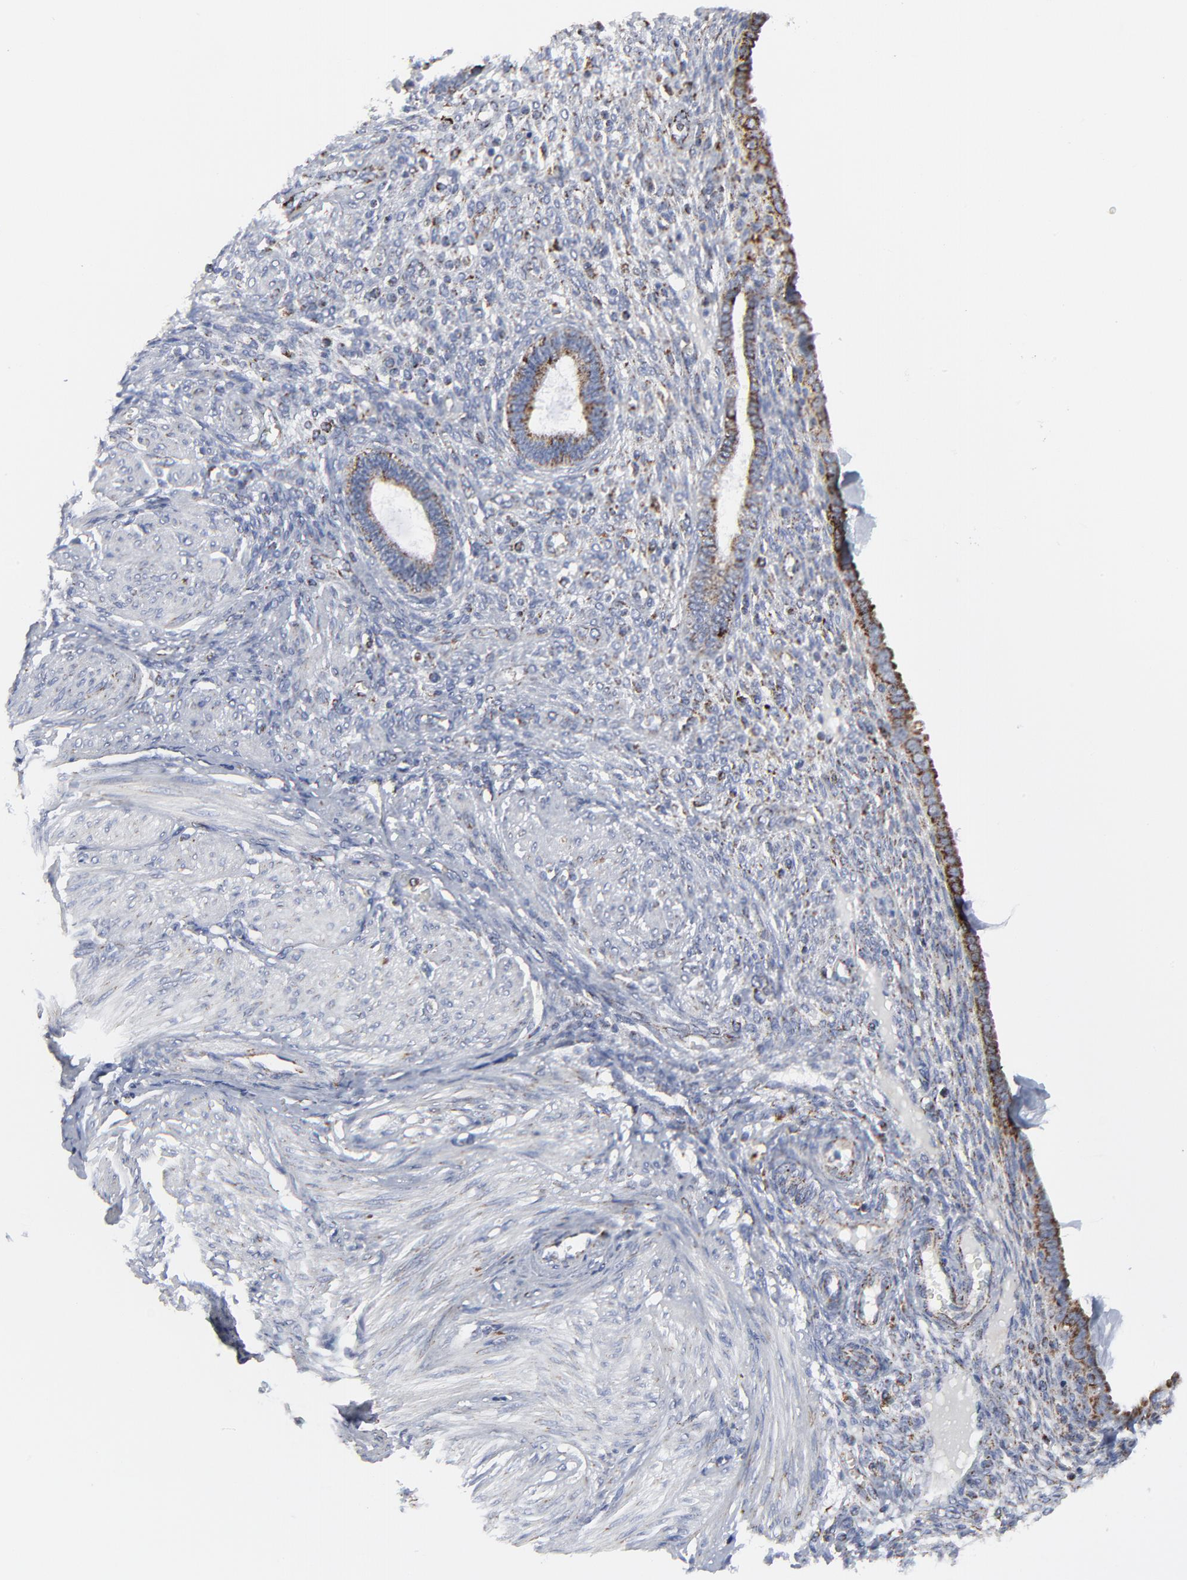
{"staining": {"intensity": "moderate", "quantity": "<25%", "location": "cytoplasmic/membranous"}, "tissue": "endometrium", "cell_type": "Cells in endometrial stroma", "image_type": "normal", "snomed": [{"axis": "morphology", "description": "Normal tissue, NOS"}, {"axis": "topography", "description": "Endometrium"}], "caption": "Immunohistochemistry (IHC) micrograph of benign human endometrium stained for a protein (brown), which displays low levels of moderate cytoplasmic/membranous positivity in approximately <25% of cells in endometrial stroma.", "gene": "TXNRD2", "patient": {"sex": "female", "age": 72}}